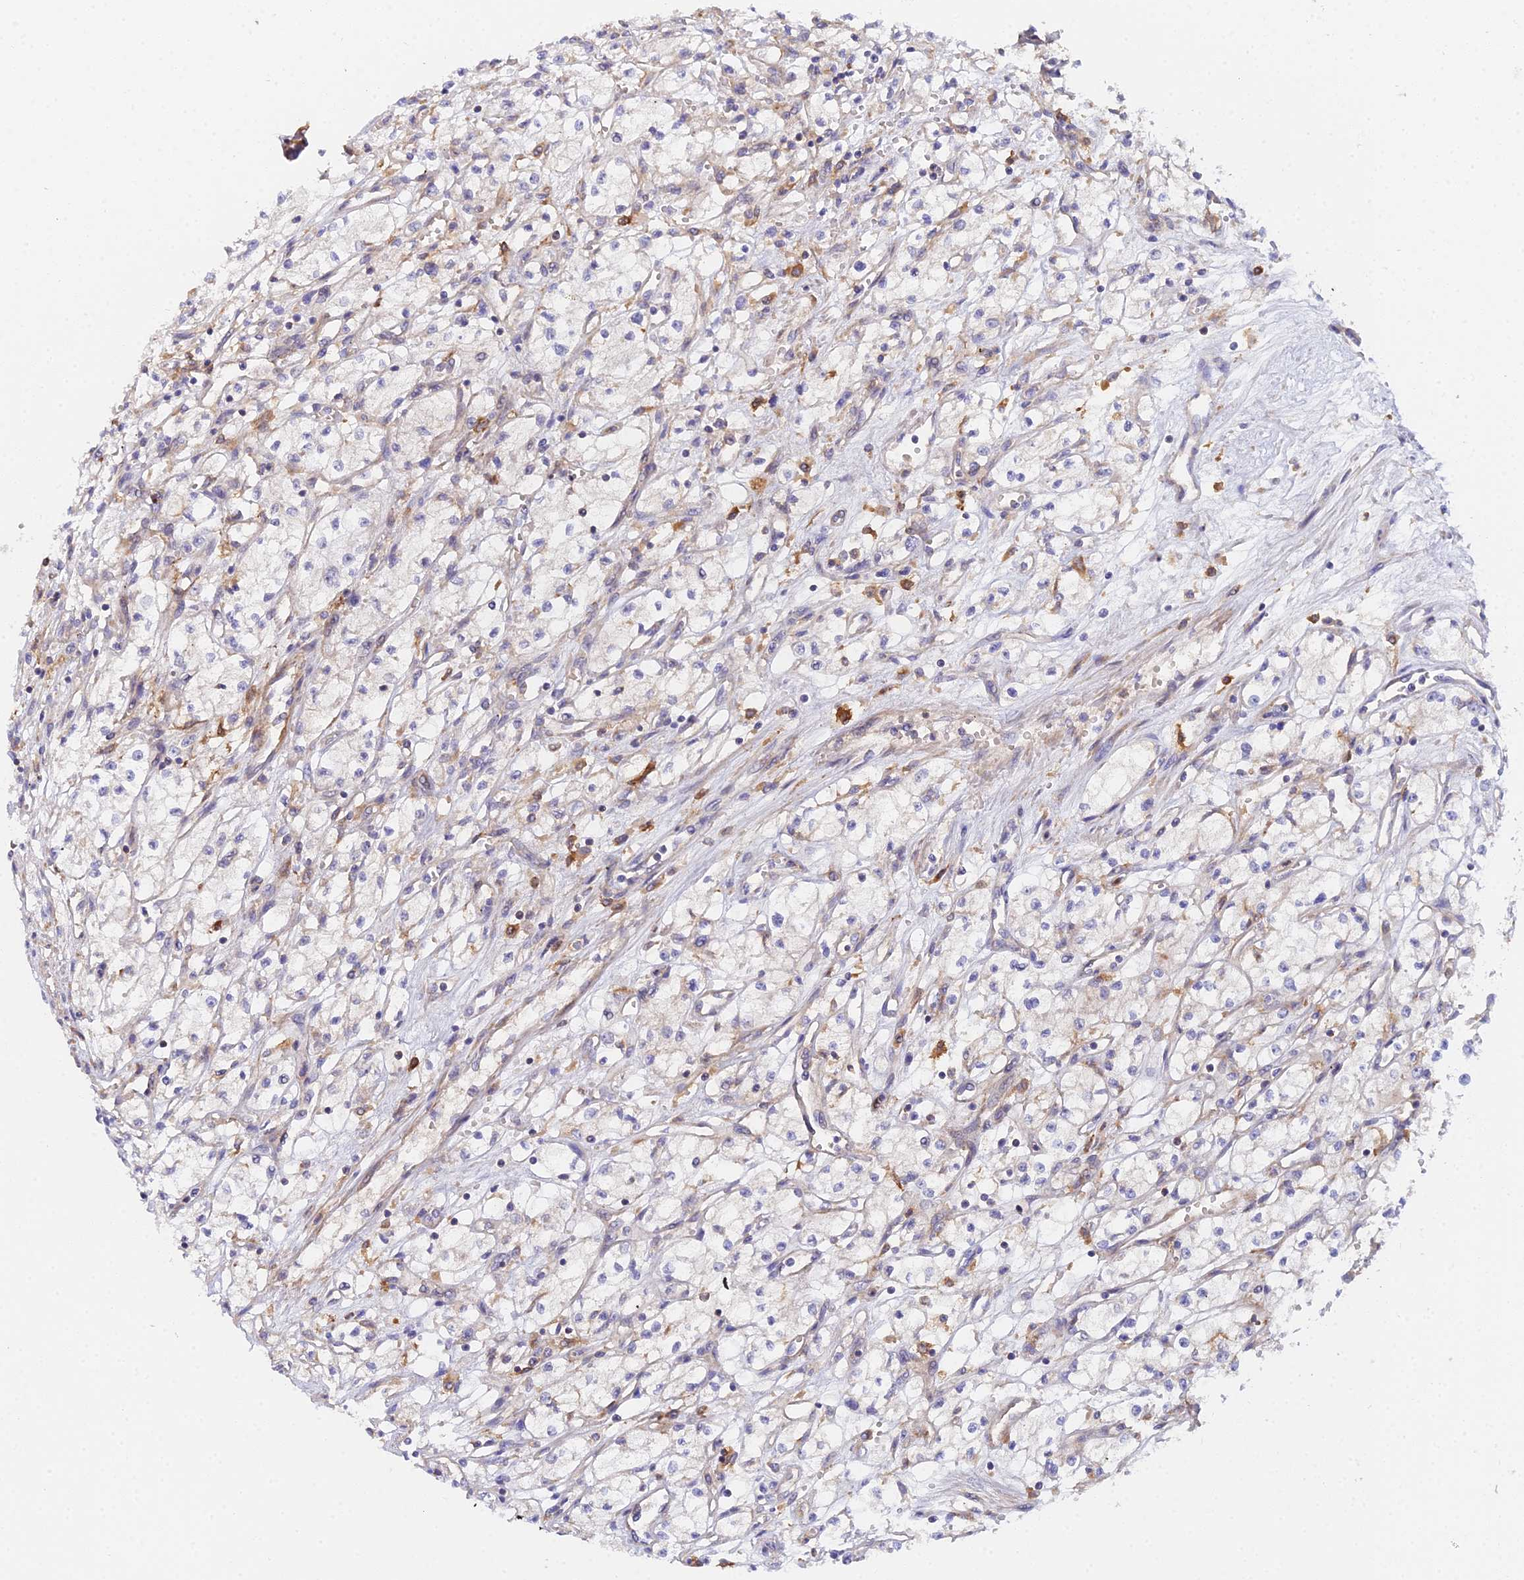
{"staining": {"intensity": "negative", "quantity": "none", "location": "none"}, "tissue": "renal cancer", "cell_type": "Tumor cells", "image_type": "cancer", "snomed": [{"axis": "morphology", "description": "Adenocarcinoma, NOS"}, {"axis": "topography", "description": "Kidney"}], "caption": "Tumor cells show no significant expression in renal adenocarcinoma.", "gene": "GNG5B", "patient": {"sex": "male", "age": 59}}